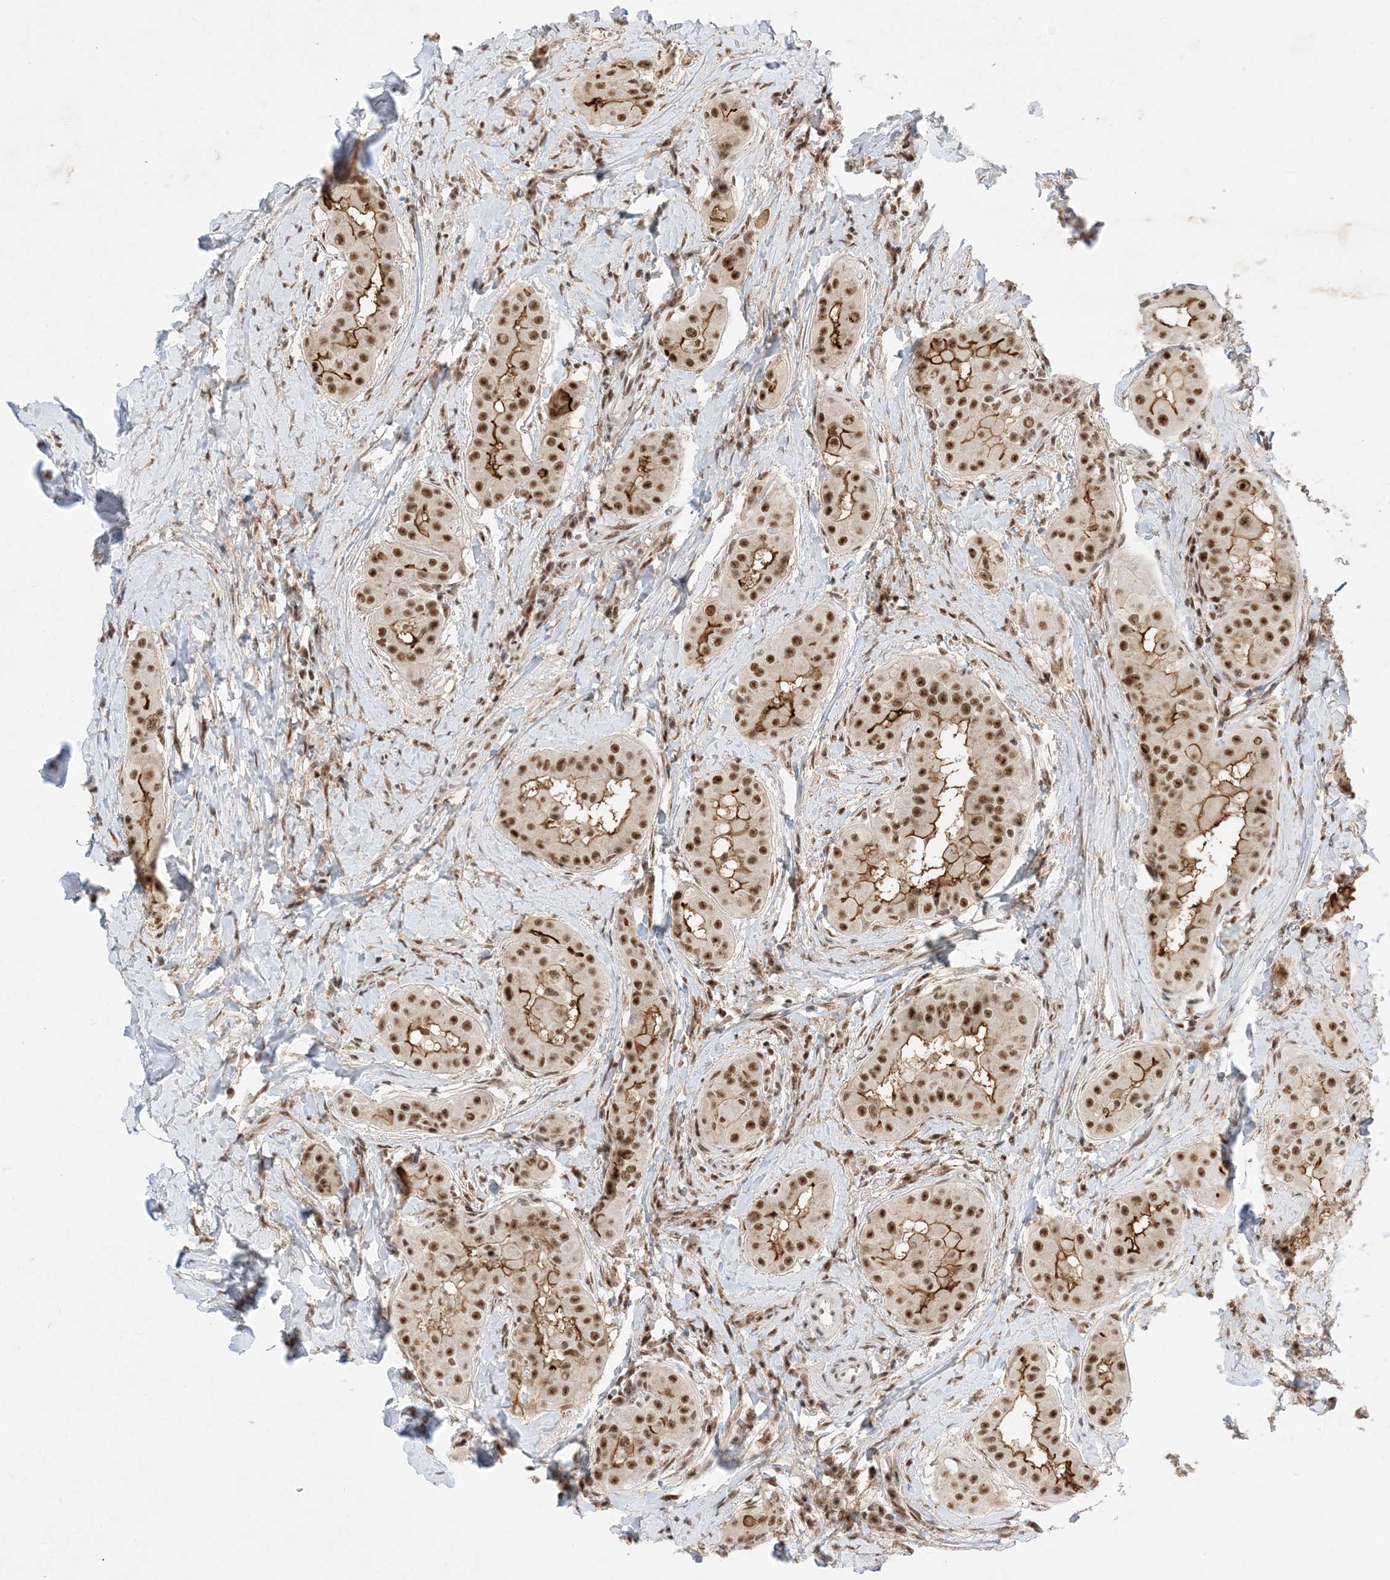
{"staining": {"intensity": "strong", "quantity": ">75%", "location": "cytoplasmic/membranous,nuclear"}, "tissue": "thyroid cancer", "cell_type": "Tumor cells", "image_type": "cancer", "snomed": [{"axis": "morphology", "description": "Papillary adenocarcinoma, NOS"}, {"axis": "topography", "description": "Thyroid gland"}], "caption": "About >75% of tumor cells in human thyroid papillary adenocarcinoma reveal strong cytoplasmic/membranous and nuclear protein staining as visualized by brown immunohistochemical staining.", "gene": "SF3A3", "patient": {"sex": "male", "age": 33}}